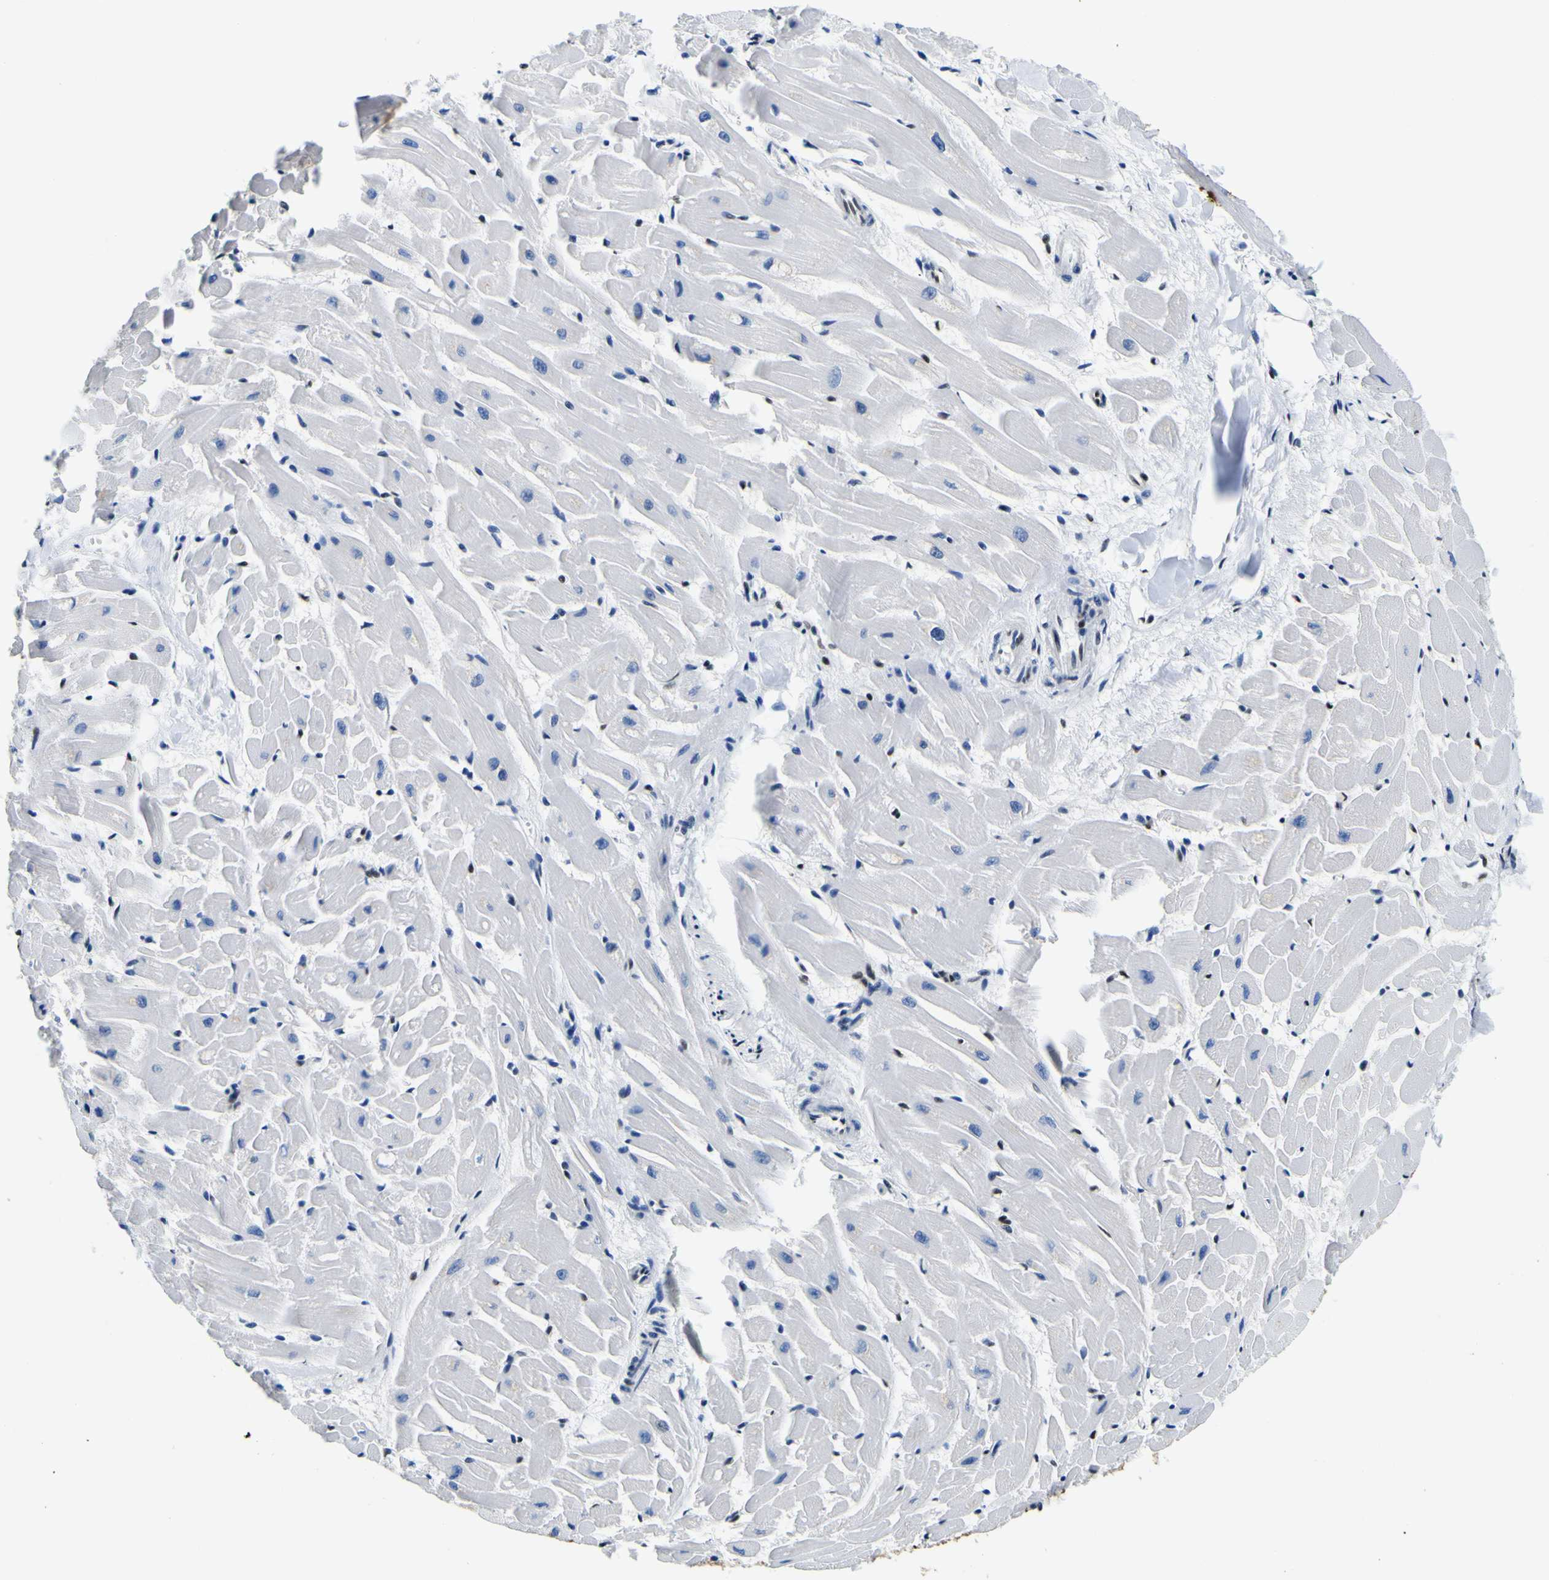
{"staining": {"intensity": "negative", "quantity": "none", "location": "none"}, "tissue": "heart muscle", "cell_type": "Cardiomyocytes", "image_type": "normal", "snomed": [{"axis": "morphology", "description": "Normal tissue, NOS"}, {"axis": "topography", "description": "Heart"}], "caption": "Immunohistochemistry (IHC) of benign human heart muscle displays no positivity in cardiomyocytes.", "gene": "SP1", "patient": {"sex": "female", "age": 19}}